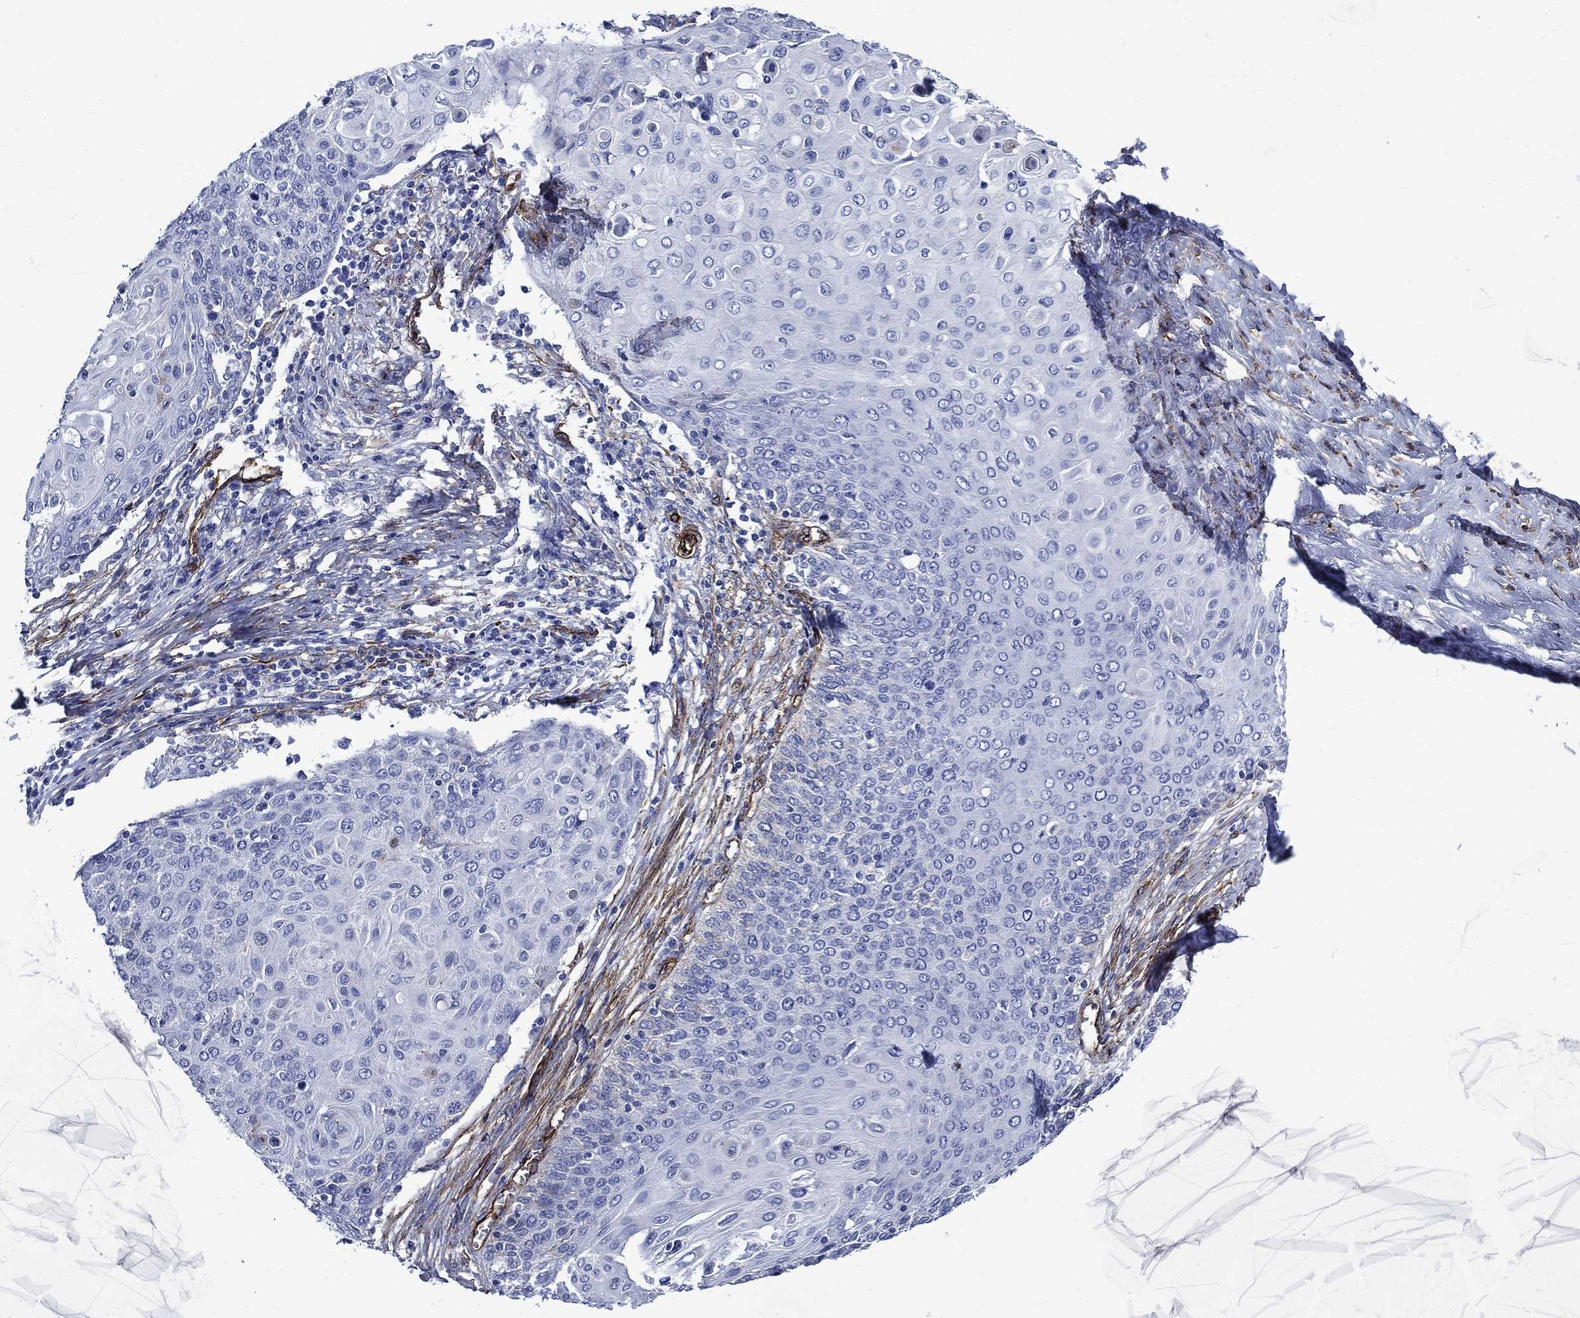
{"staining": {"intensity": "negative", "quantity": "none", "location": "none"}, "tissue": "cervical cancer", "cell_type": "Tumor cells", "image_type": "cancer", "snomed": [{"axis": "morphology", "description": "Squamous cell carcinoma, NOS"}, {"axis": "topography", "description": "Cervix"}], "caption": "Cervical cancer (squamous cell carcinoma) was stained to show a protein in brown. There is no significant positivity in tumor cells.", "gene": "VTN", "patient": {"sex": "female", "age": 39}}